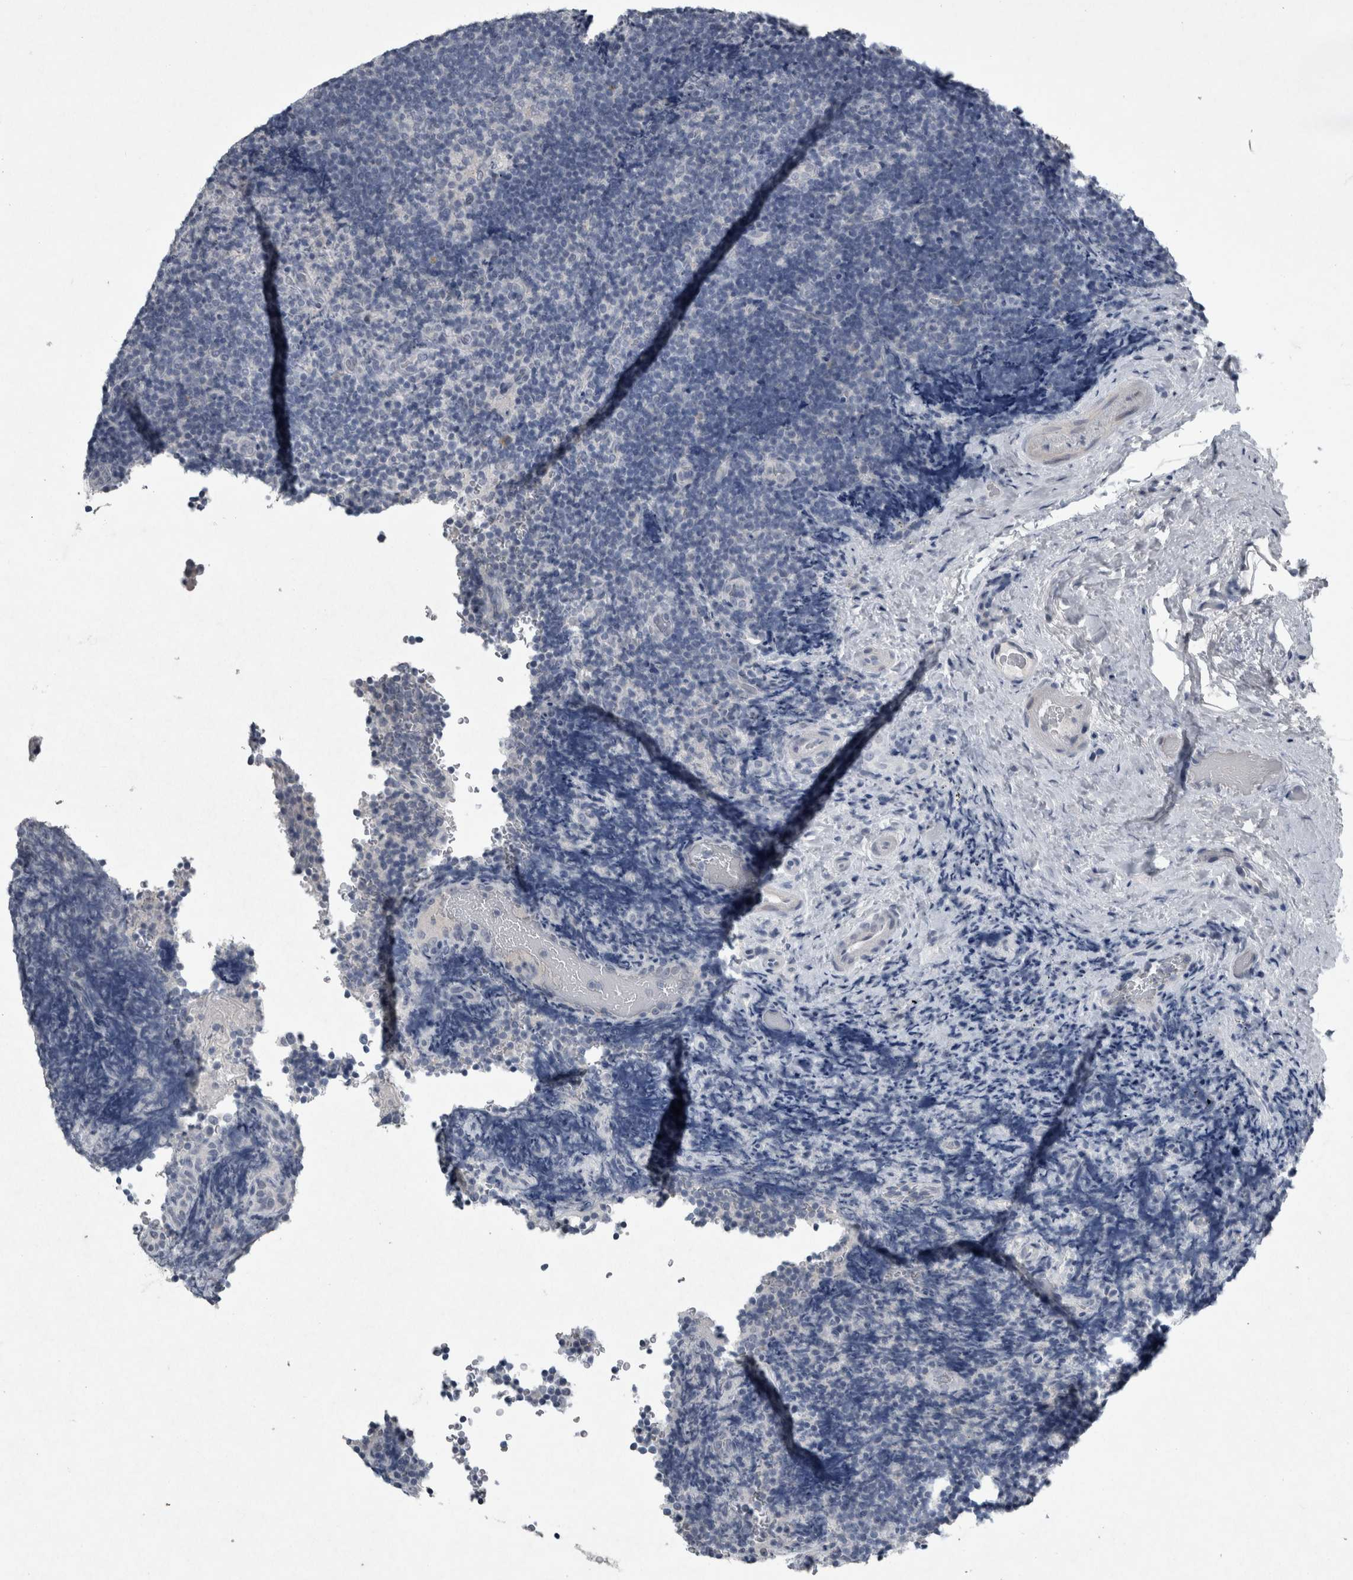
{"staining": {"intensity": "negative", "quantity": "none", "location": "none"}, "tissue": "lymphoma", "cell_type": "Tumor cells", "image_type": "cancer", "snomed": [{"axis": "morphology", "description": "Malignant lymphoma, non-Hodgkin's type, High grade"}, {"axis": "topography", "description": "Tonsil"}], "caption": "Tumor cells show no significant protein staining in lymphoma.", "gene": "PDX1", "patient": {"sex": "female", "age": 36}}